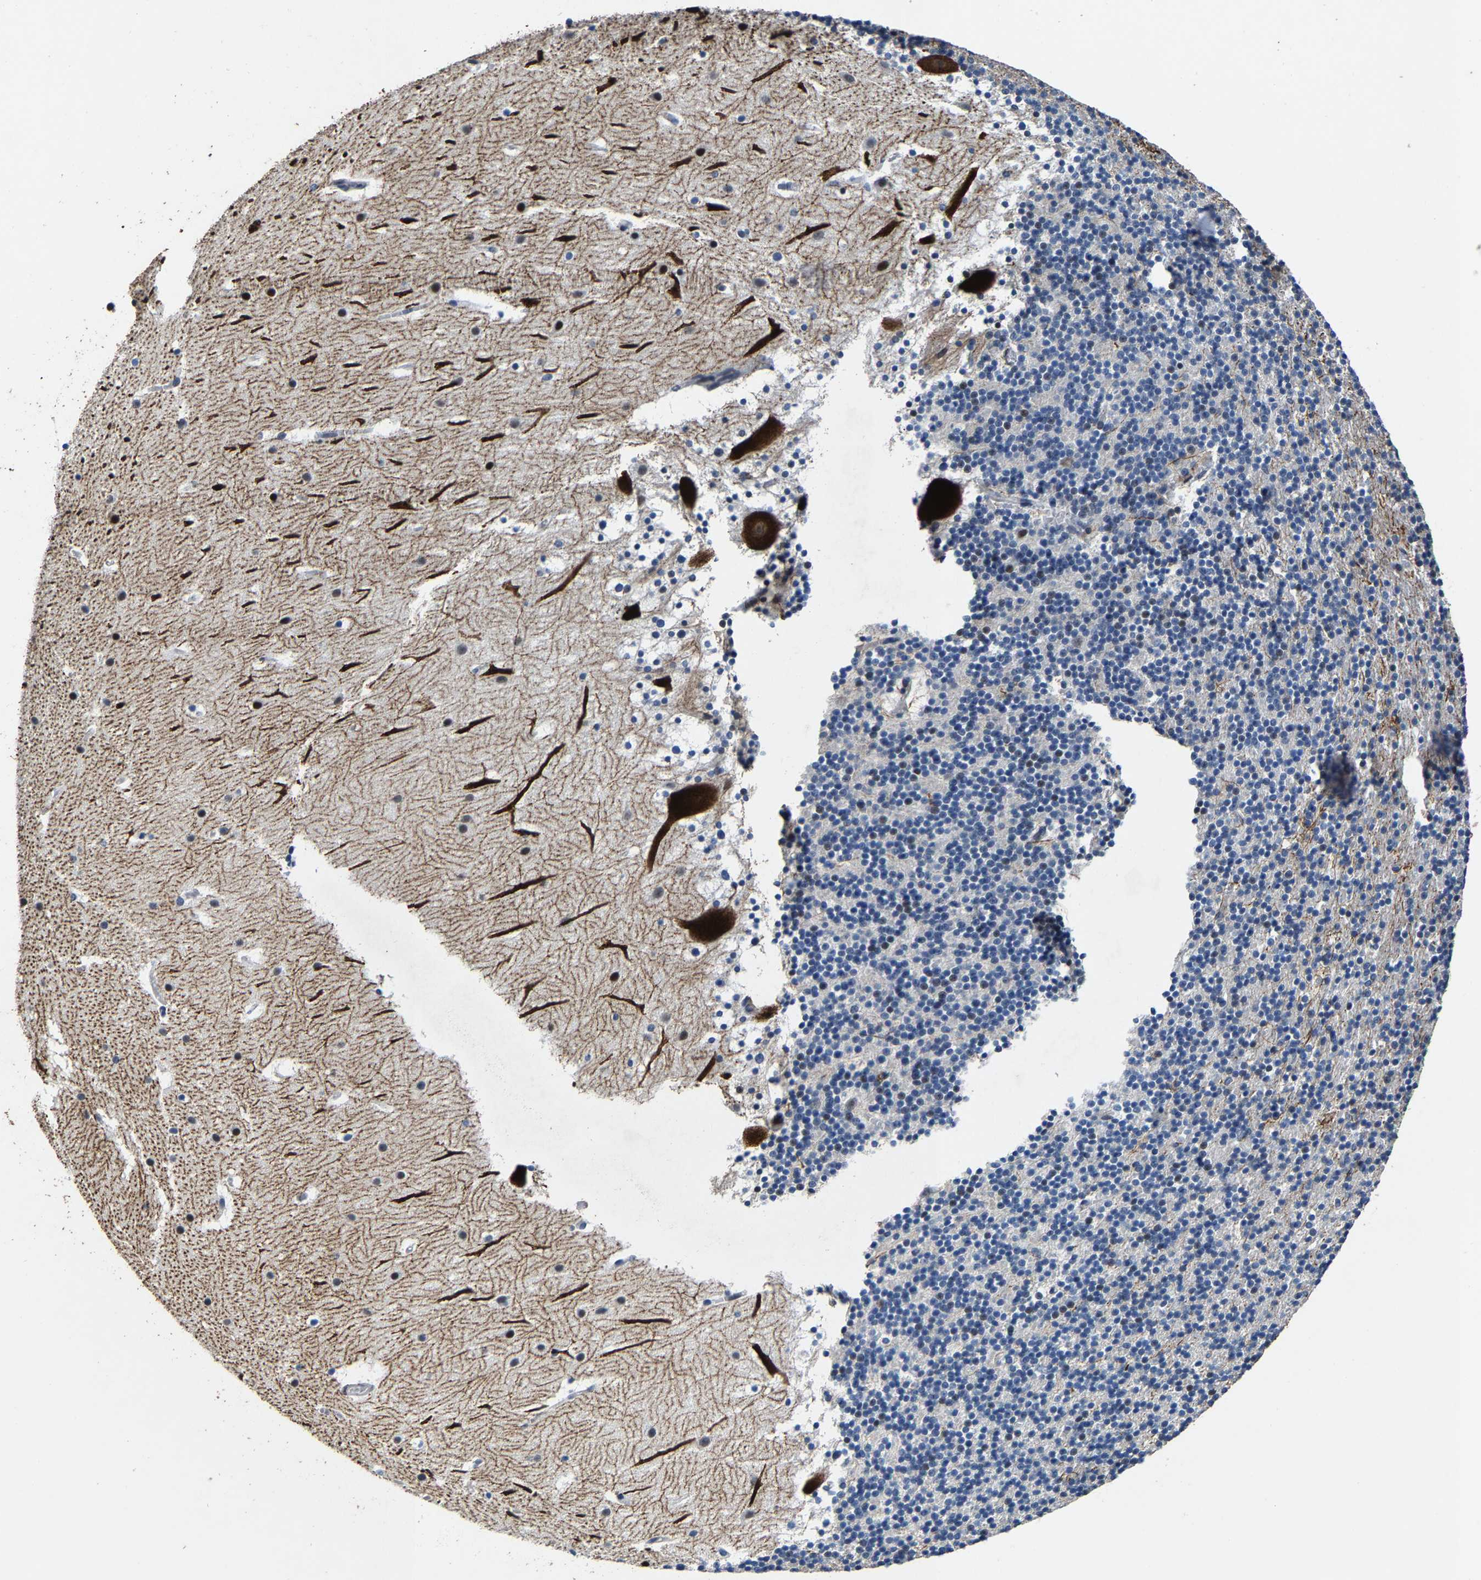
{"staining": {"intensity": "moderate", "quantity": "<25%", "location": "nuclear"}, "tissue": "cerebellum", "cell_type": "Cells in granular layer", "image_type": "normal", "snomed": [{"axis": "morphology", "description": "Normal tissue, NOS"}, {"axis": "topography", "description": "Cerebellum"}], "caption": "Cells in granular layer exhibit low levels of moderate nuclear expression in about <25% of cells in normal human cerebellum. Using DAB (brown) and hematoxylin (blue) stains, captured at high magnification using brightfield microscopy.", "gene": "UBN2", "patient": {"sex": "male", "age": 45}}